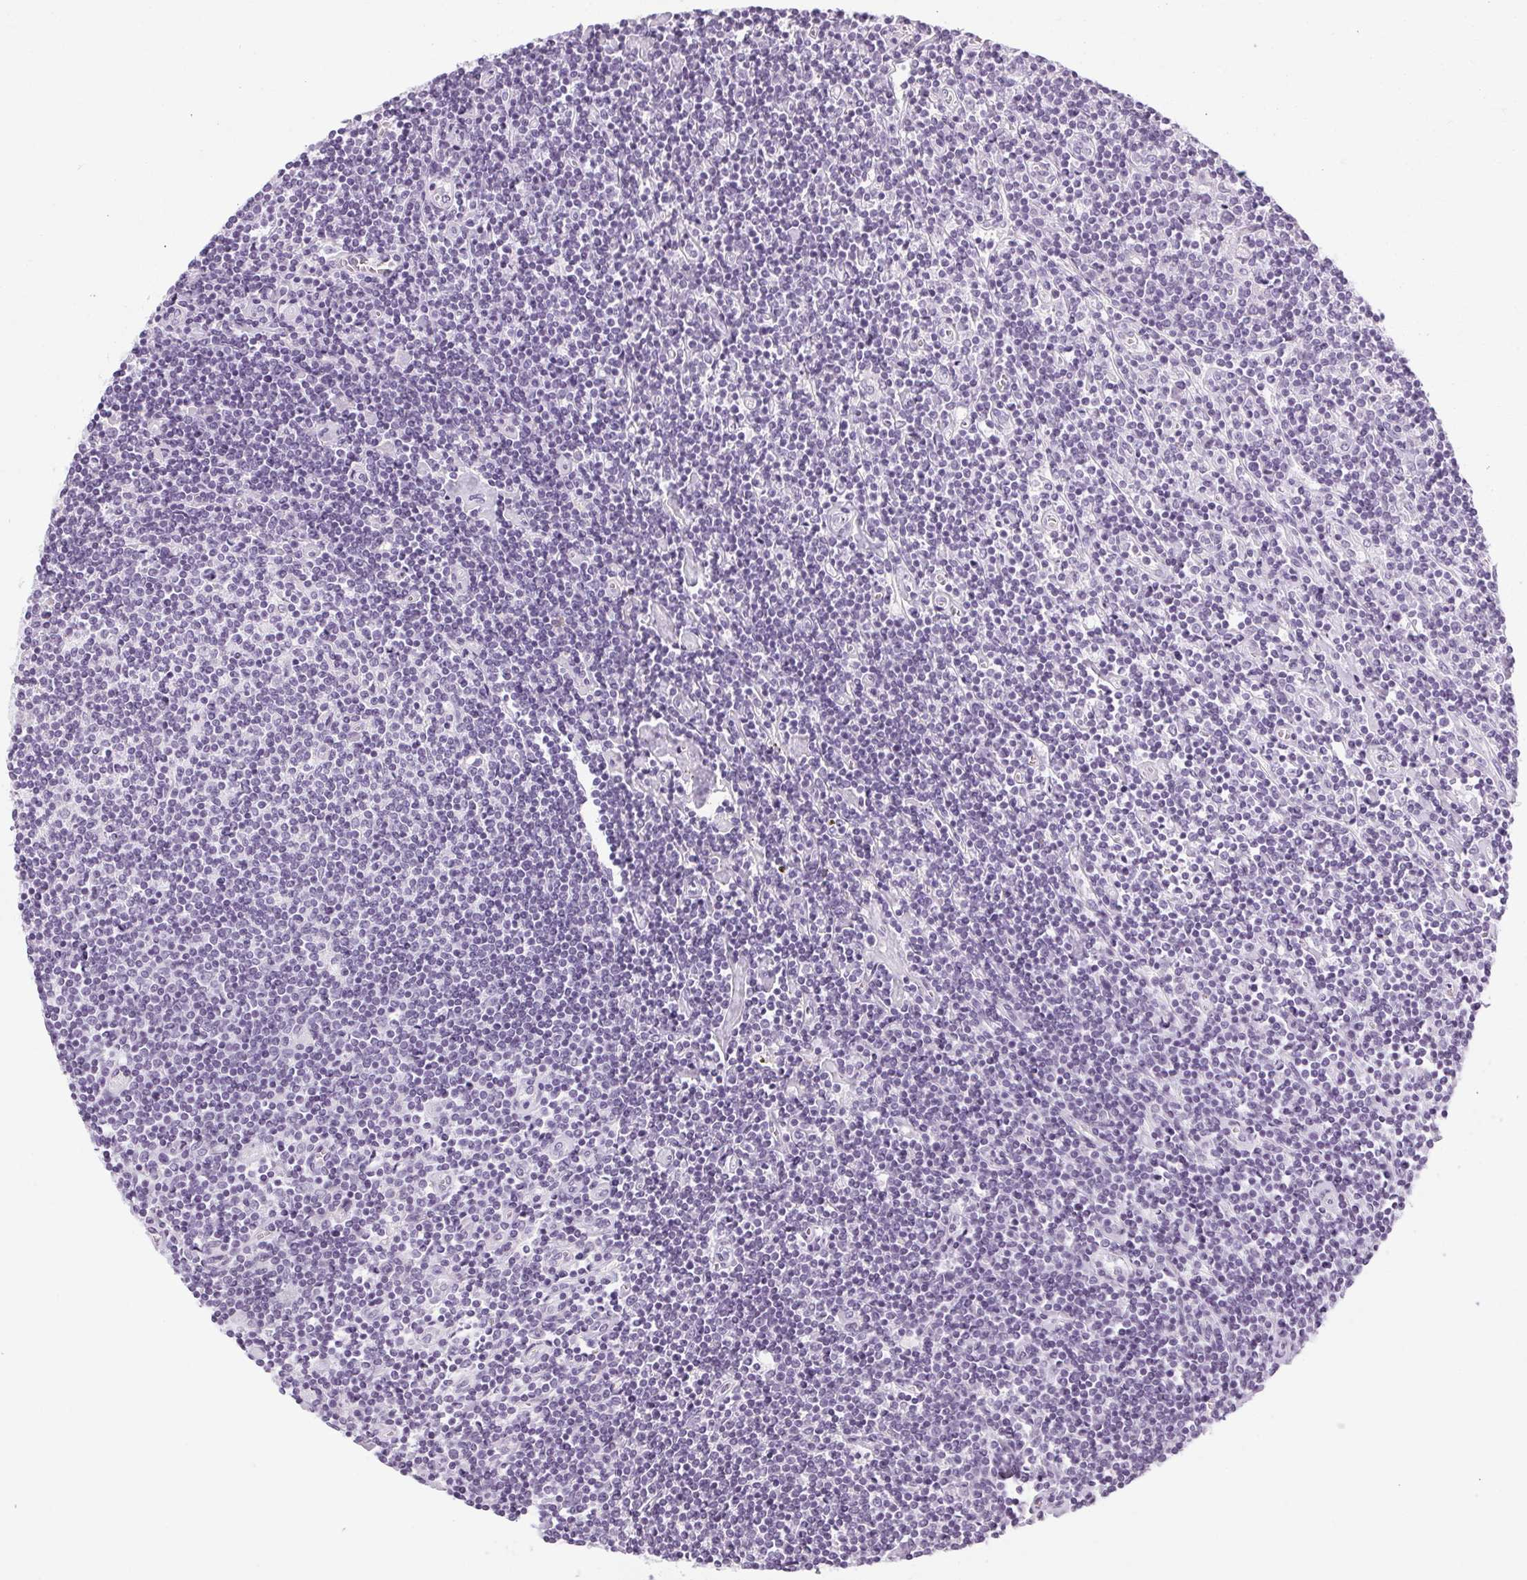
{"staining": {"intensity": "negative", "quantity": "none", "location": "none"}, "tissue": "lymphoma", "cell_type": "Tumor cells", "image_type": "cancer", "snomed": [{"axis": "morphology", "description": "Hodgkin's disease, NOS"}, {"axis": "topography", "description": "Lymph node"}], "caption": "Immunohistochemistry (IHC) micrograph of neoplastic tissue: human lymphoma stained with DAB (3,3'-diaminobenzidine) shows no significant protein staining in tumor cells.", "gene": "POMC", "patient": {"sex": "male", "age": 40}}